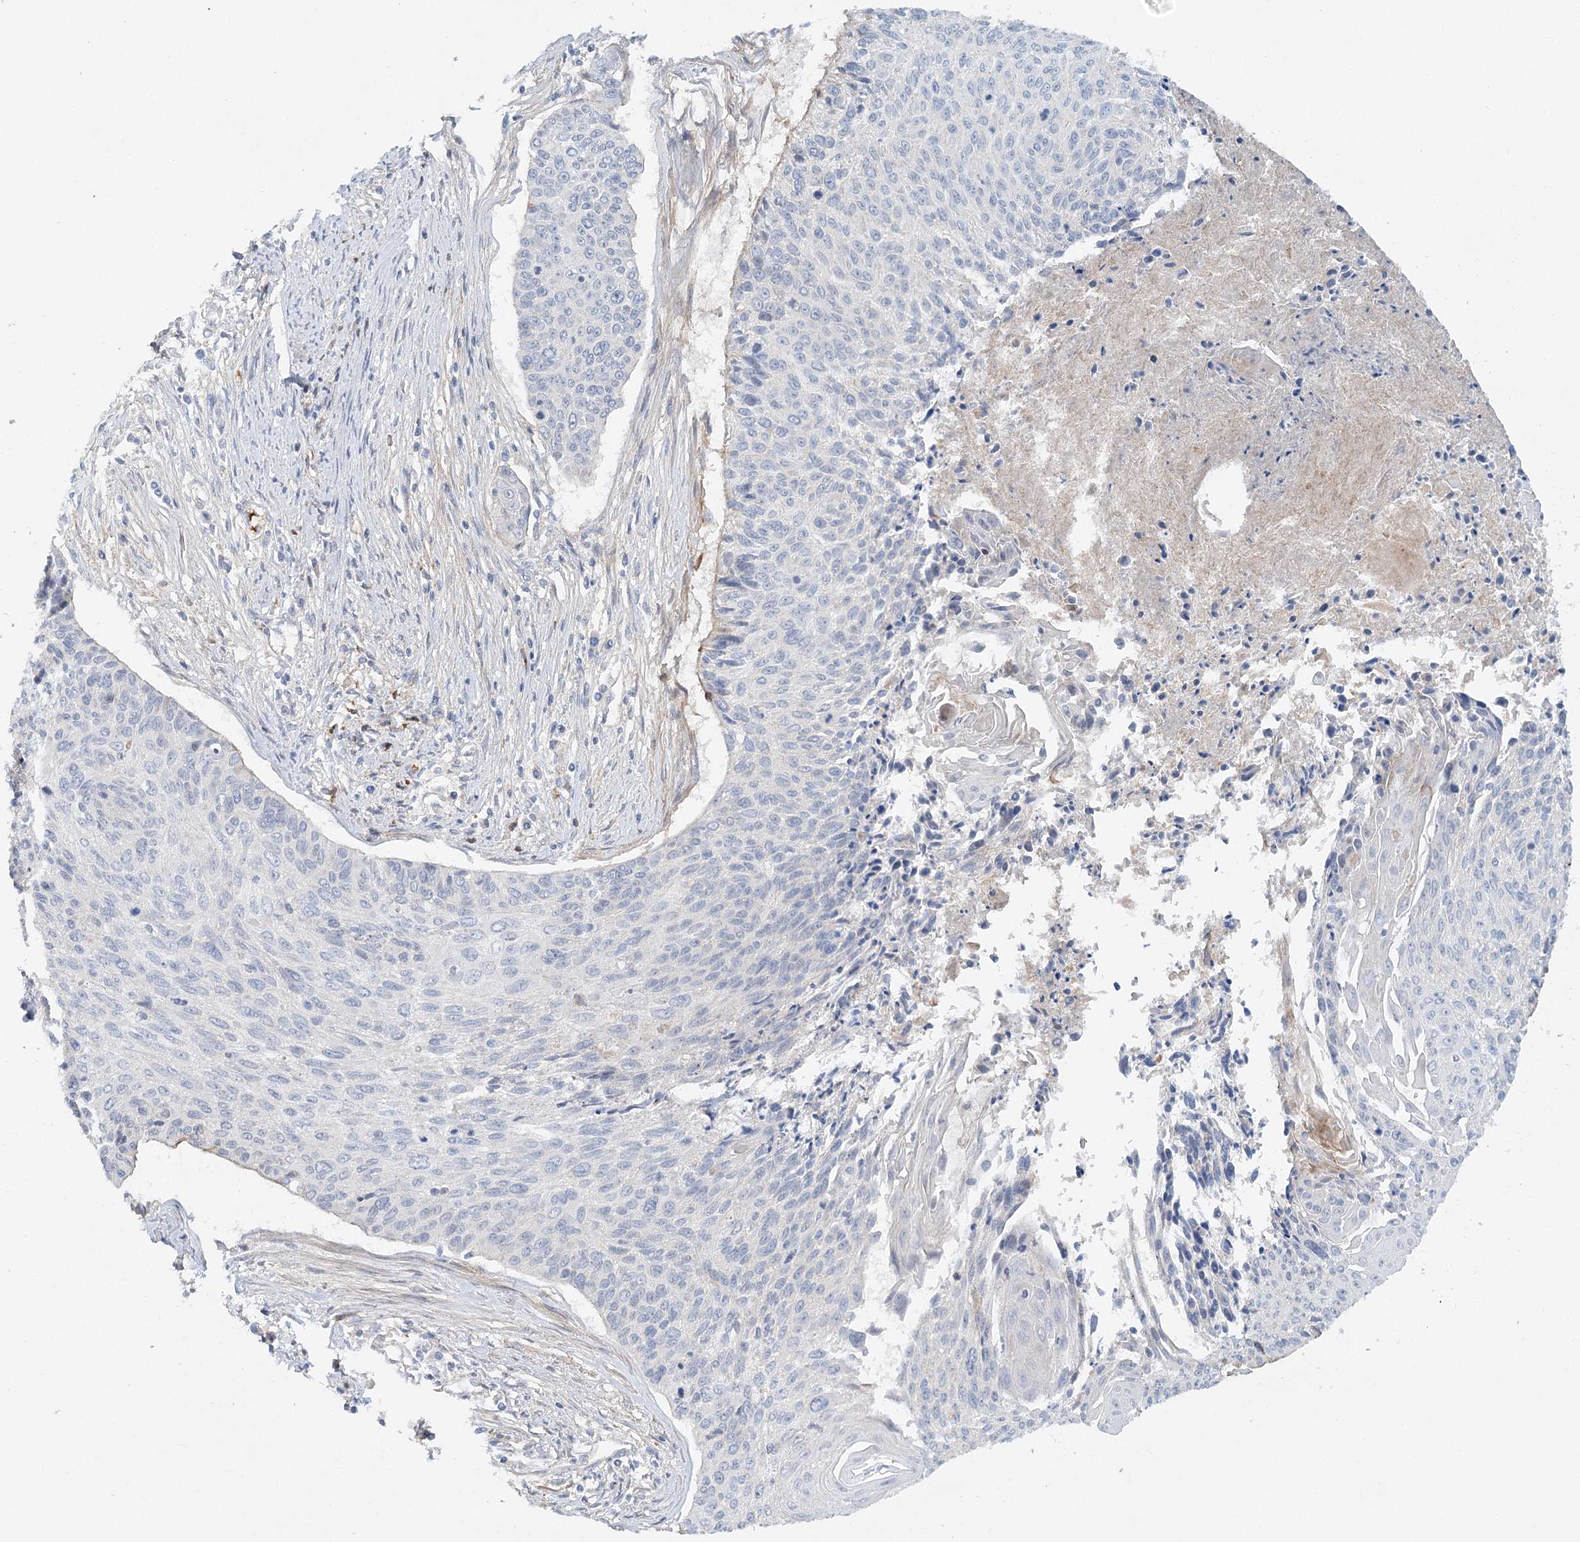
{"staining": {"intensity": "negative", "quantity": "none", "location": "none"}, "tissue": "cervical cancer", "cell_type": "Tumor cells", "image_type": "cancer", "snomed": [{"axis": "morphology", "description": "Squamous cell carcinoma, NOS"}, {"axis": "topography", "description": "Cervix"}], "caption": "A histopathology image of human cervical cancer (squamous cell carcinoma) is negative for staining in tumor cells.", "gene": "ALKBH8", "patient": {"sex": "female", "age": 55}}